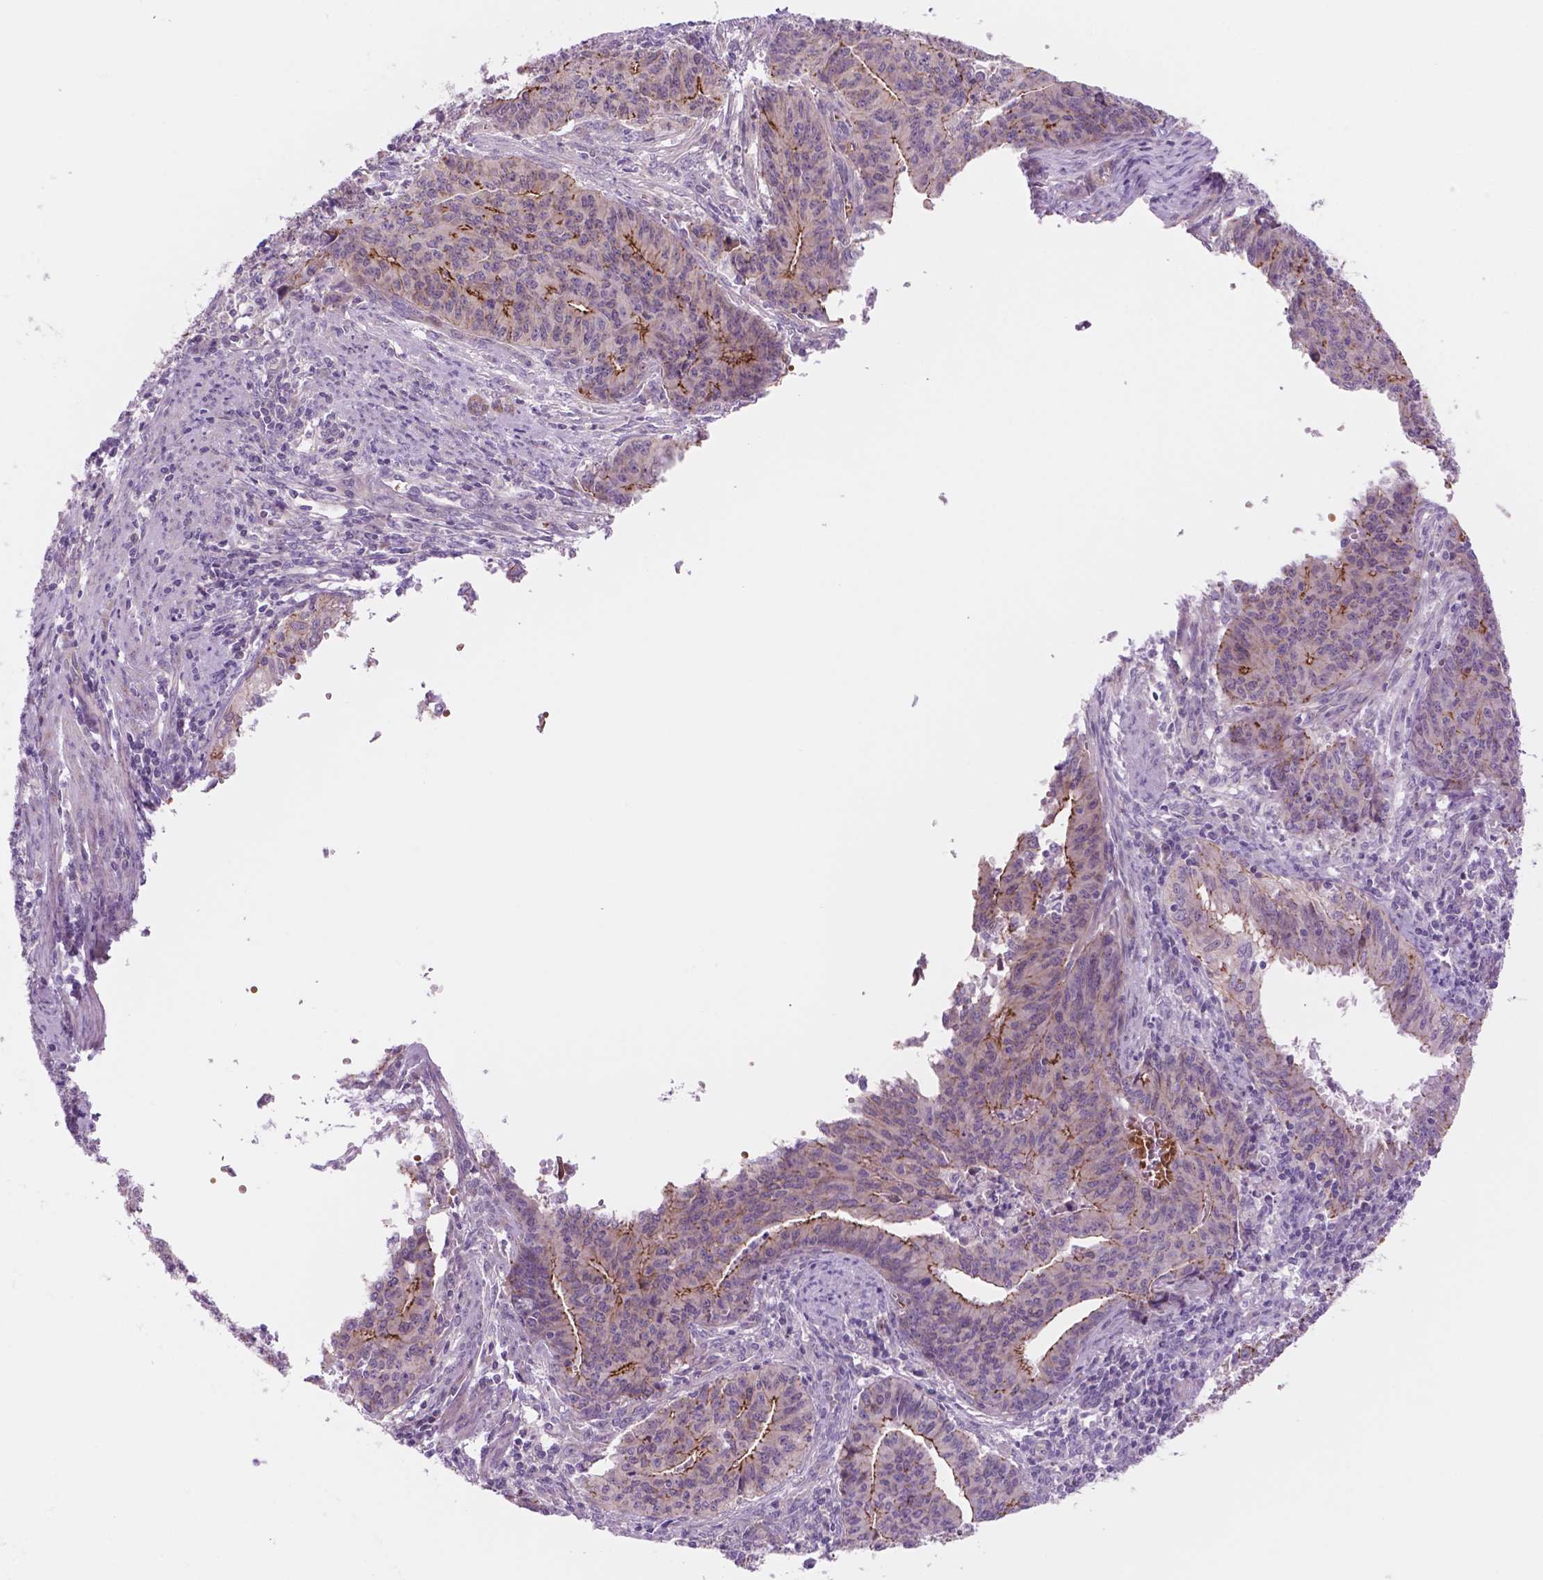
{"staining": {"intensity": "moderate", "quantity": "<25%", "location": "cytoplasmic/membranous"}, "tissue": "endometrial cancer", "cell_type": "Tumor cells", "image_type": "cancer", "snomed": [{"axis": "morphology", "description": "Adenocarcinoma, NOS"}, {"axis": "topography", "description": "Endometrium"}], "caption": "The immunohistochemical stain highlights moderate cytoplasmic/membranous staining in tumor cells of endometrial cancer tissue.", "gene": "RND3", "patient": {"sex": "female", "age": 59}}